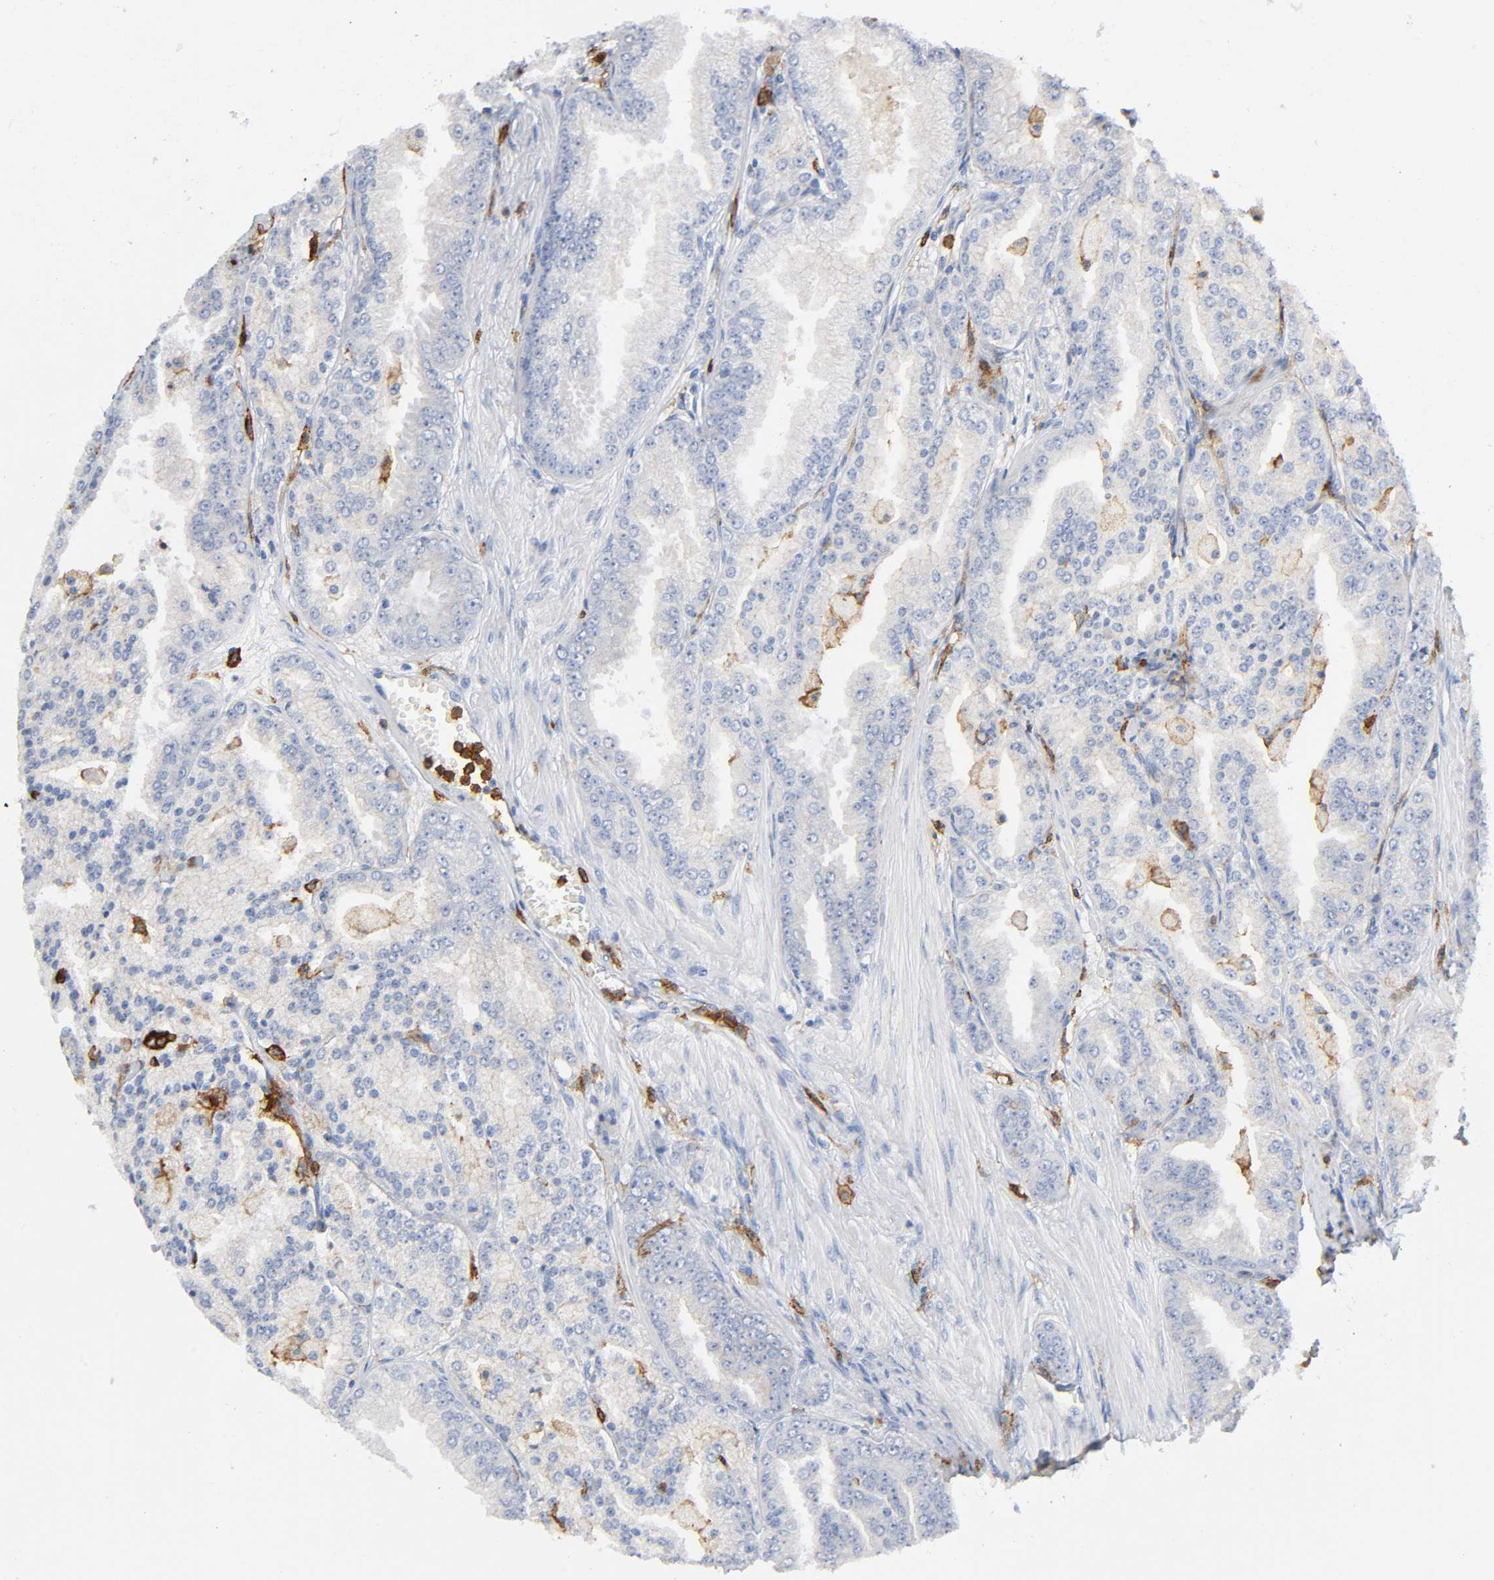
{"staining": {"intensity": "negative", "quantity": "none", "location": "none"}, "tissue": "prostate cancer", "cell_type": "Tumor cells", "image_type": "cancer", "snomed": [{"axis": "morphology", "description": "Adenocarcinoma, High grade"}, {"axis": "topography", "description": "Prostate"}], "caption": "Human prostate cancer (adenocarcinoma (high-grade)) stained for a protein using immunohistochemistry exhibits no staining in tumor cells.", "gene": "LYN", "patient": {"sex": "male", "age": 61}}